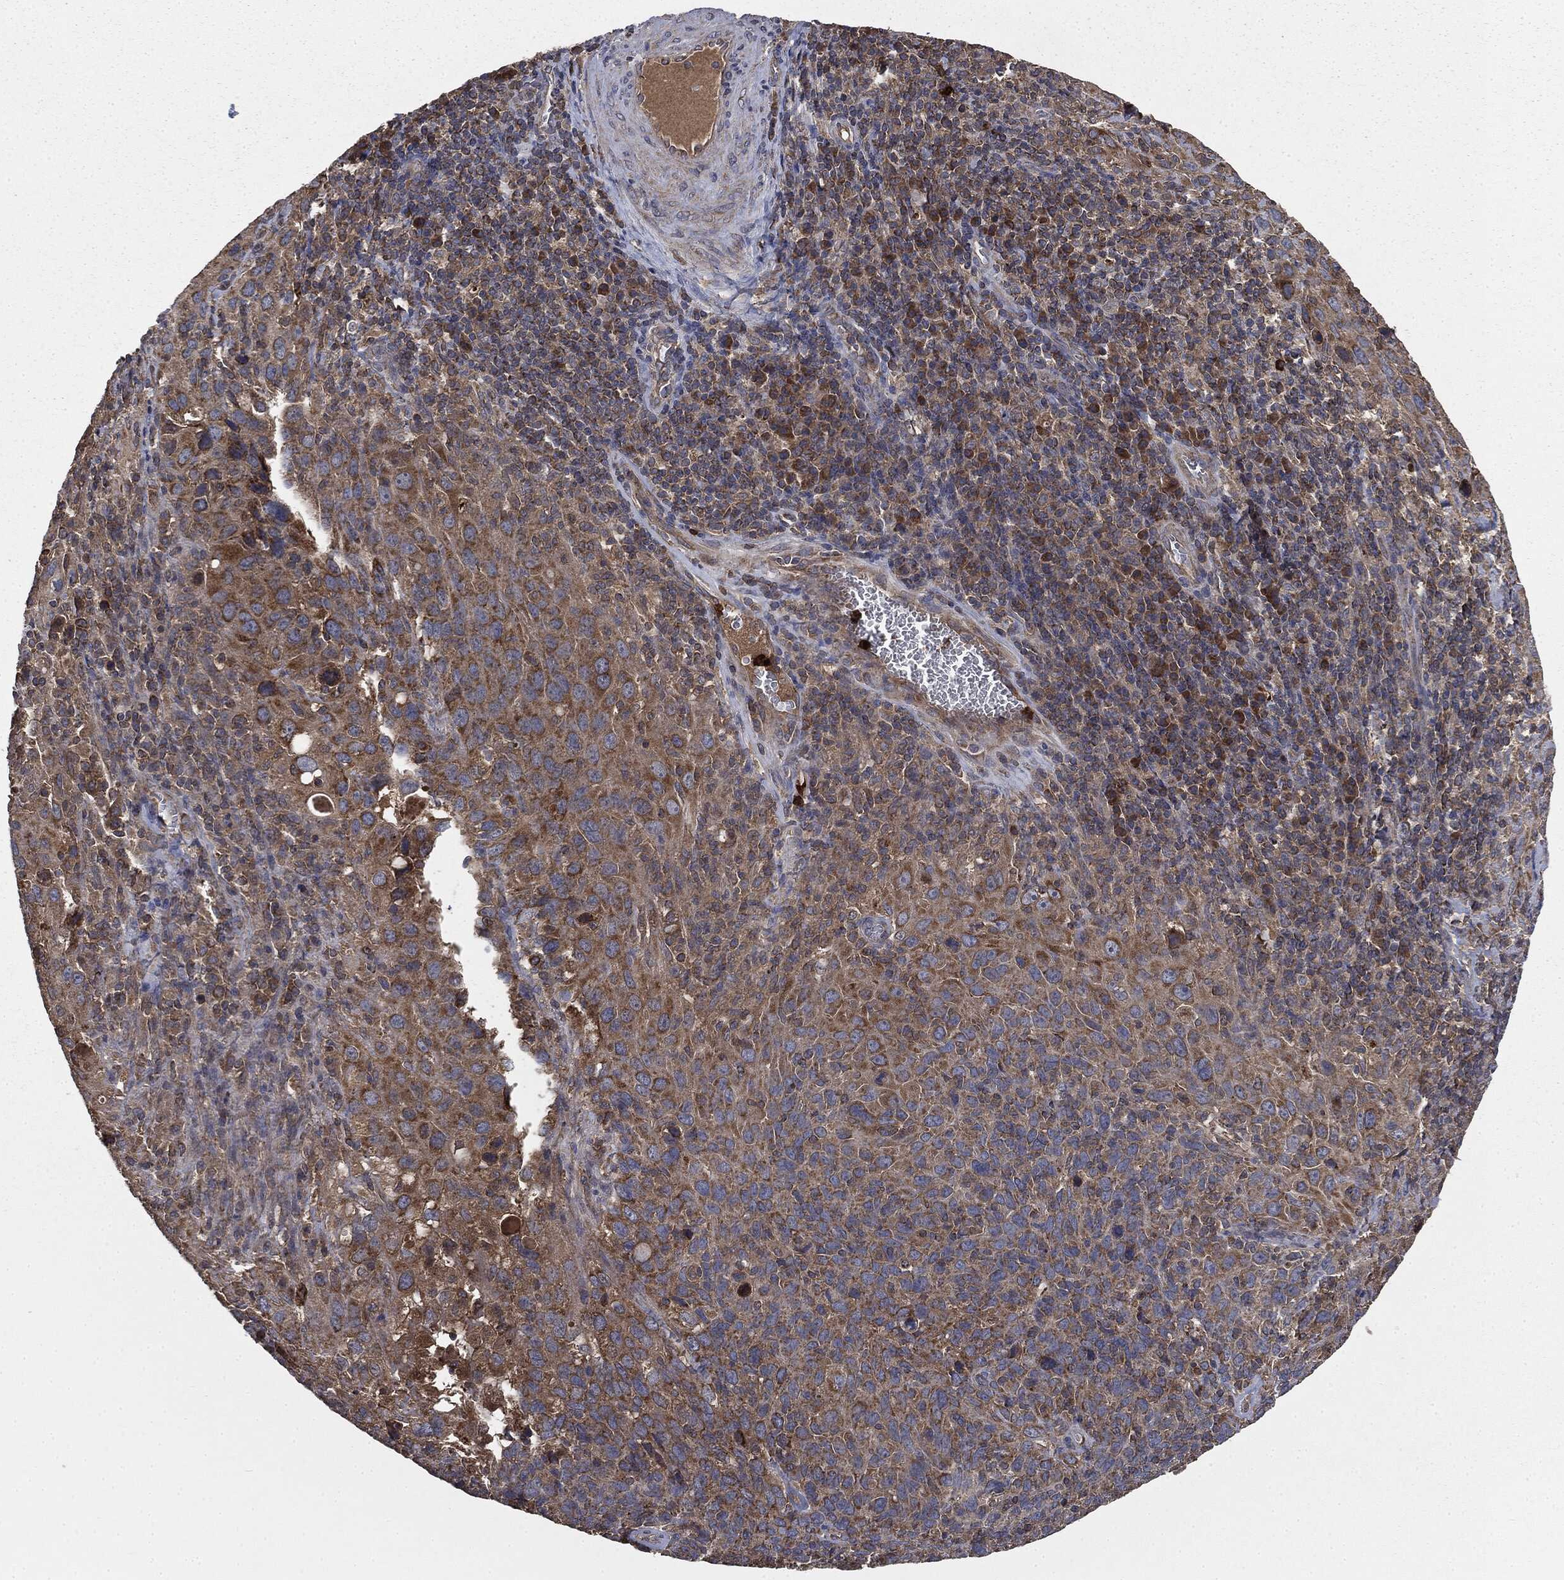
{"staining": {"intensity": "moderate", "quantity": ">75%", "location": "cytoplasmic/membranous"}, "tissue": "cervical cancer", "cell_type": "Tumor cells", "image_type": "cancer", "snomed": [{"axis": "morphology", "description": "Squamous cell carcinoma, NOS"}, {"axis": "topography", "description": "Cervix"}], "caption": "Immunohistochemical staining of human cervical cancer (squamous cell carcinoma) exhibits medium levels of moderate cytoplasmic/membranous expression in approximately >75% of tumor cells.", "gene": "MAPK6", "patient": {"sex": "female", "age": 51}}